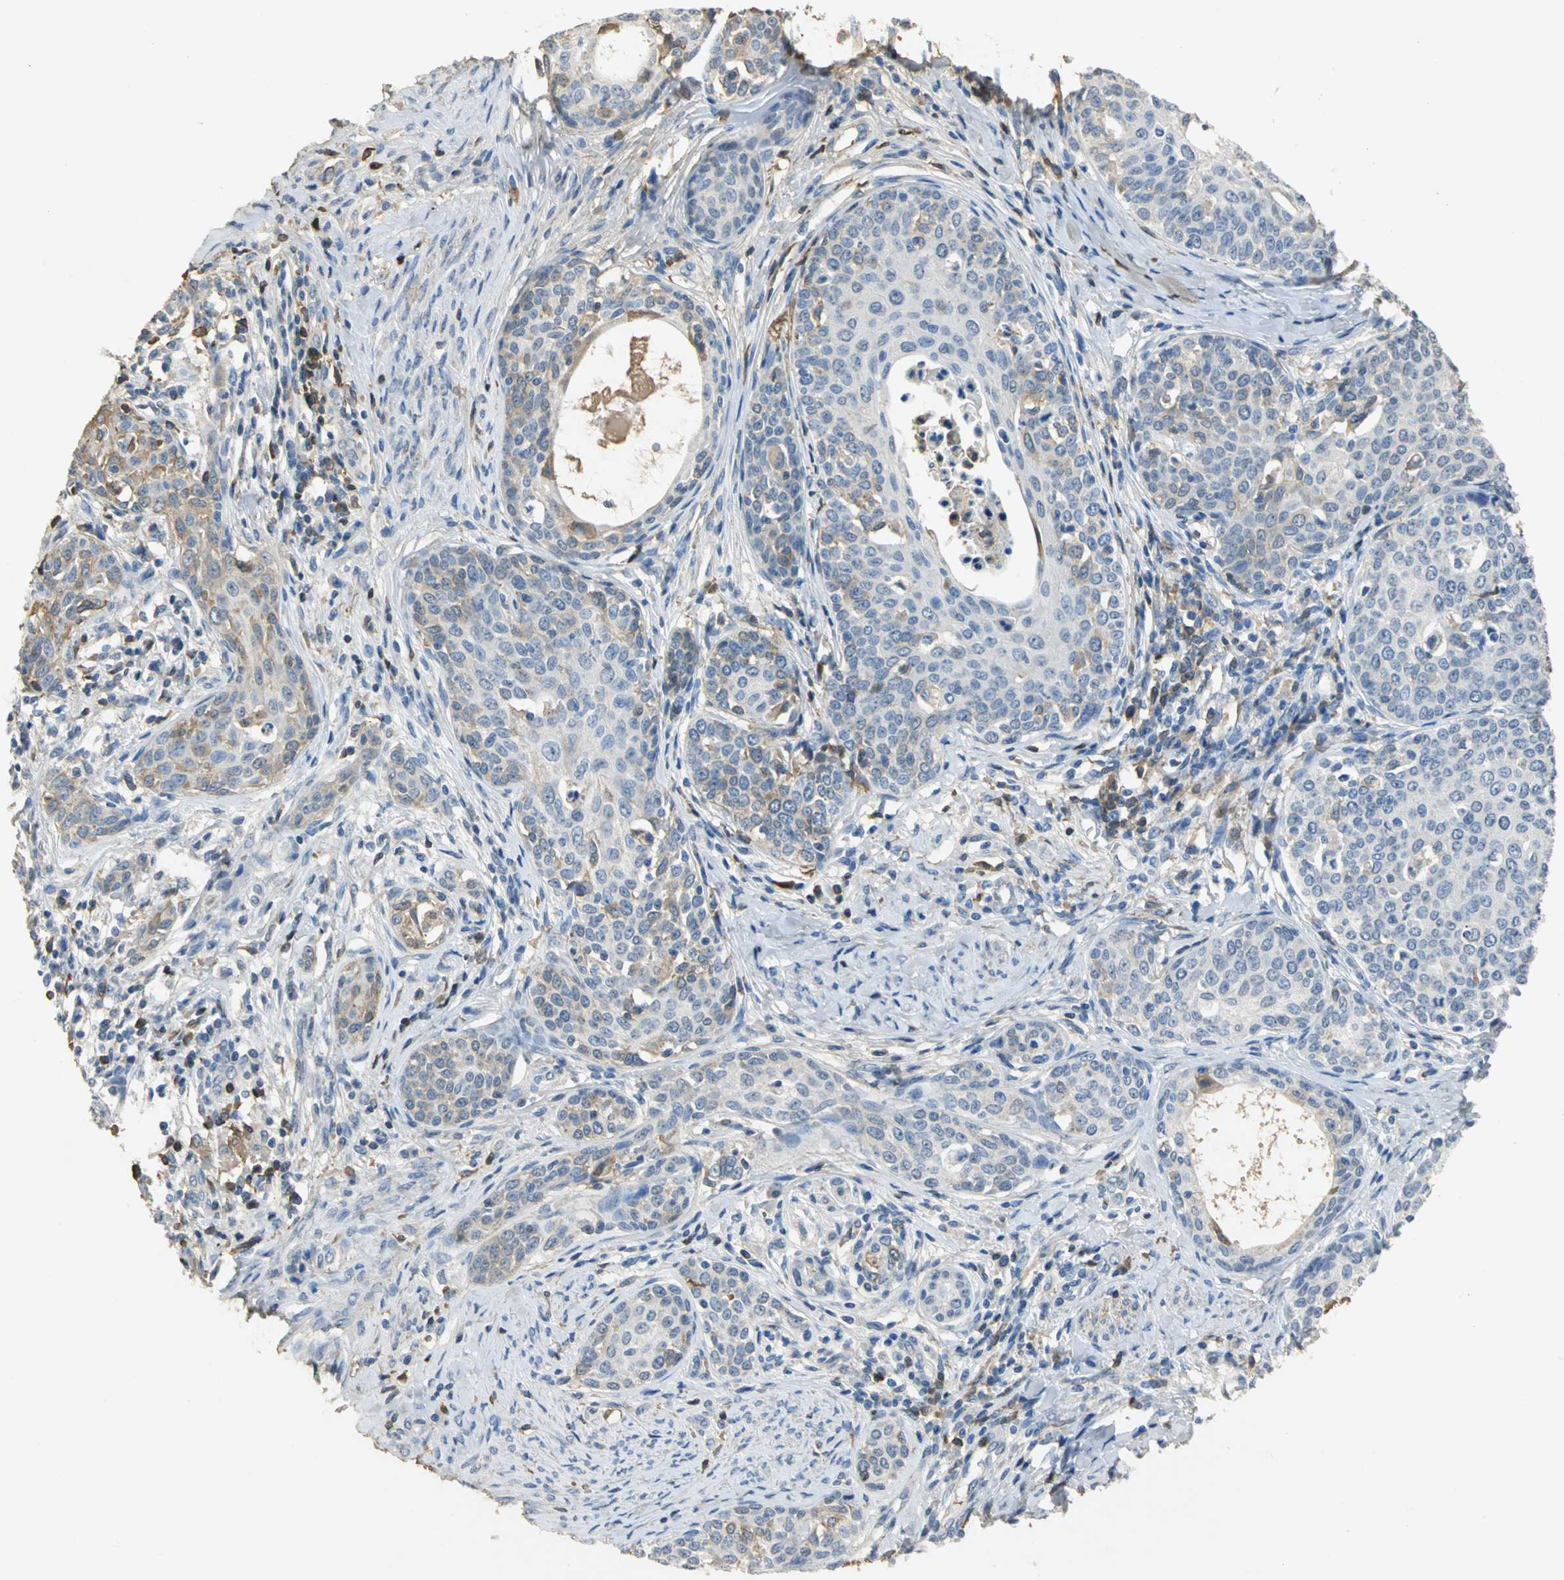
{"staining": {"intensity": "moderate", "quantity": "<25%", "location": "cytoplasmic/membranous"}, "tissue": "cervical cancer", "cell_type": "Tumor cells", "image_type": "cancer", "snomed": [{"axis": "morphology", "description": "Squamous cell carcinoma, NOS"}, {"axis": "morphology", "description": "Adenocarcinoma, NOS"}, {"axis": "topography", "description": "Cervix"}], "caption": "Tumor cells demonstrate low levels of moderate cytoplasmic/membranous positivity in approximately <25% of cells in human cervical adenocarcinoma.", "gene": "GYG2", "patient": {"sex": "female", "age": 52}}